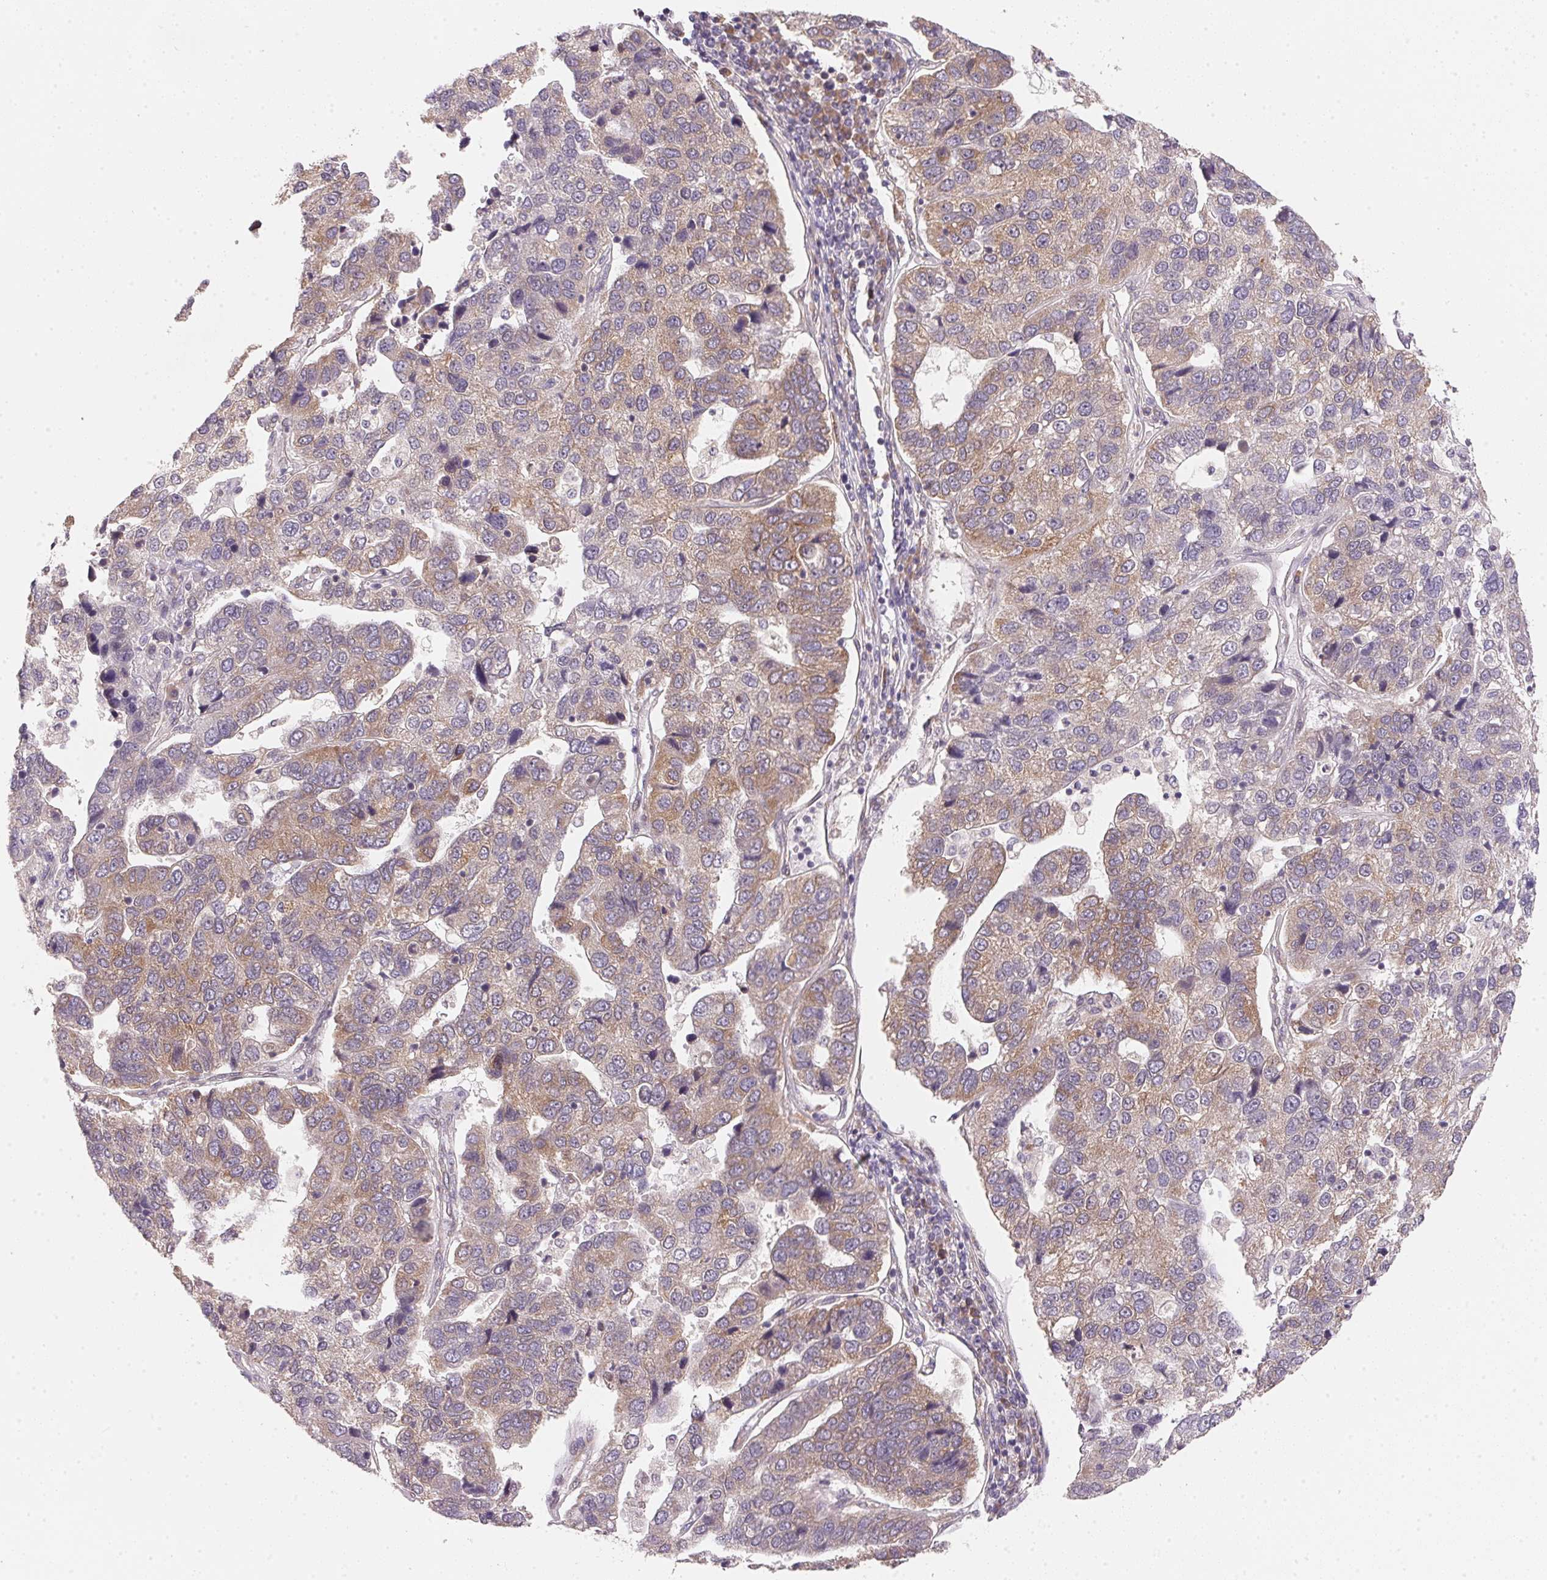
{"staining": {"intensity": "moderate", "quantity": "25%-75%", "location": "cytoplasmic/membranous"}, "tissue": "pancreatic cancer", "cell_type": "Tumor cells", "image_type": "cancer", "snomed": [{"axis": "morphology", "description": "Adenocarcinoma, NOS"}, {"axis": "topography", "description": "Pancreas"}], "caption": "This photomicrograph demonstrates IHC staining of human pancreatic cancer (adenocarcinoma), with medium moderate cytoplasmic/membranous staining in about 25%-75% of tumor cells.", "gene": "EI24", "patient": {"sex": "female", "age": 61}}